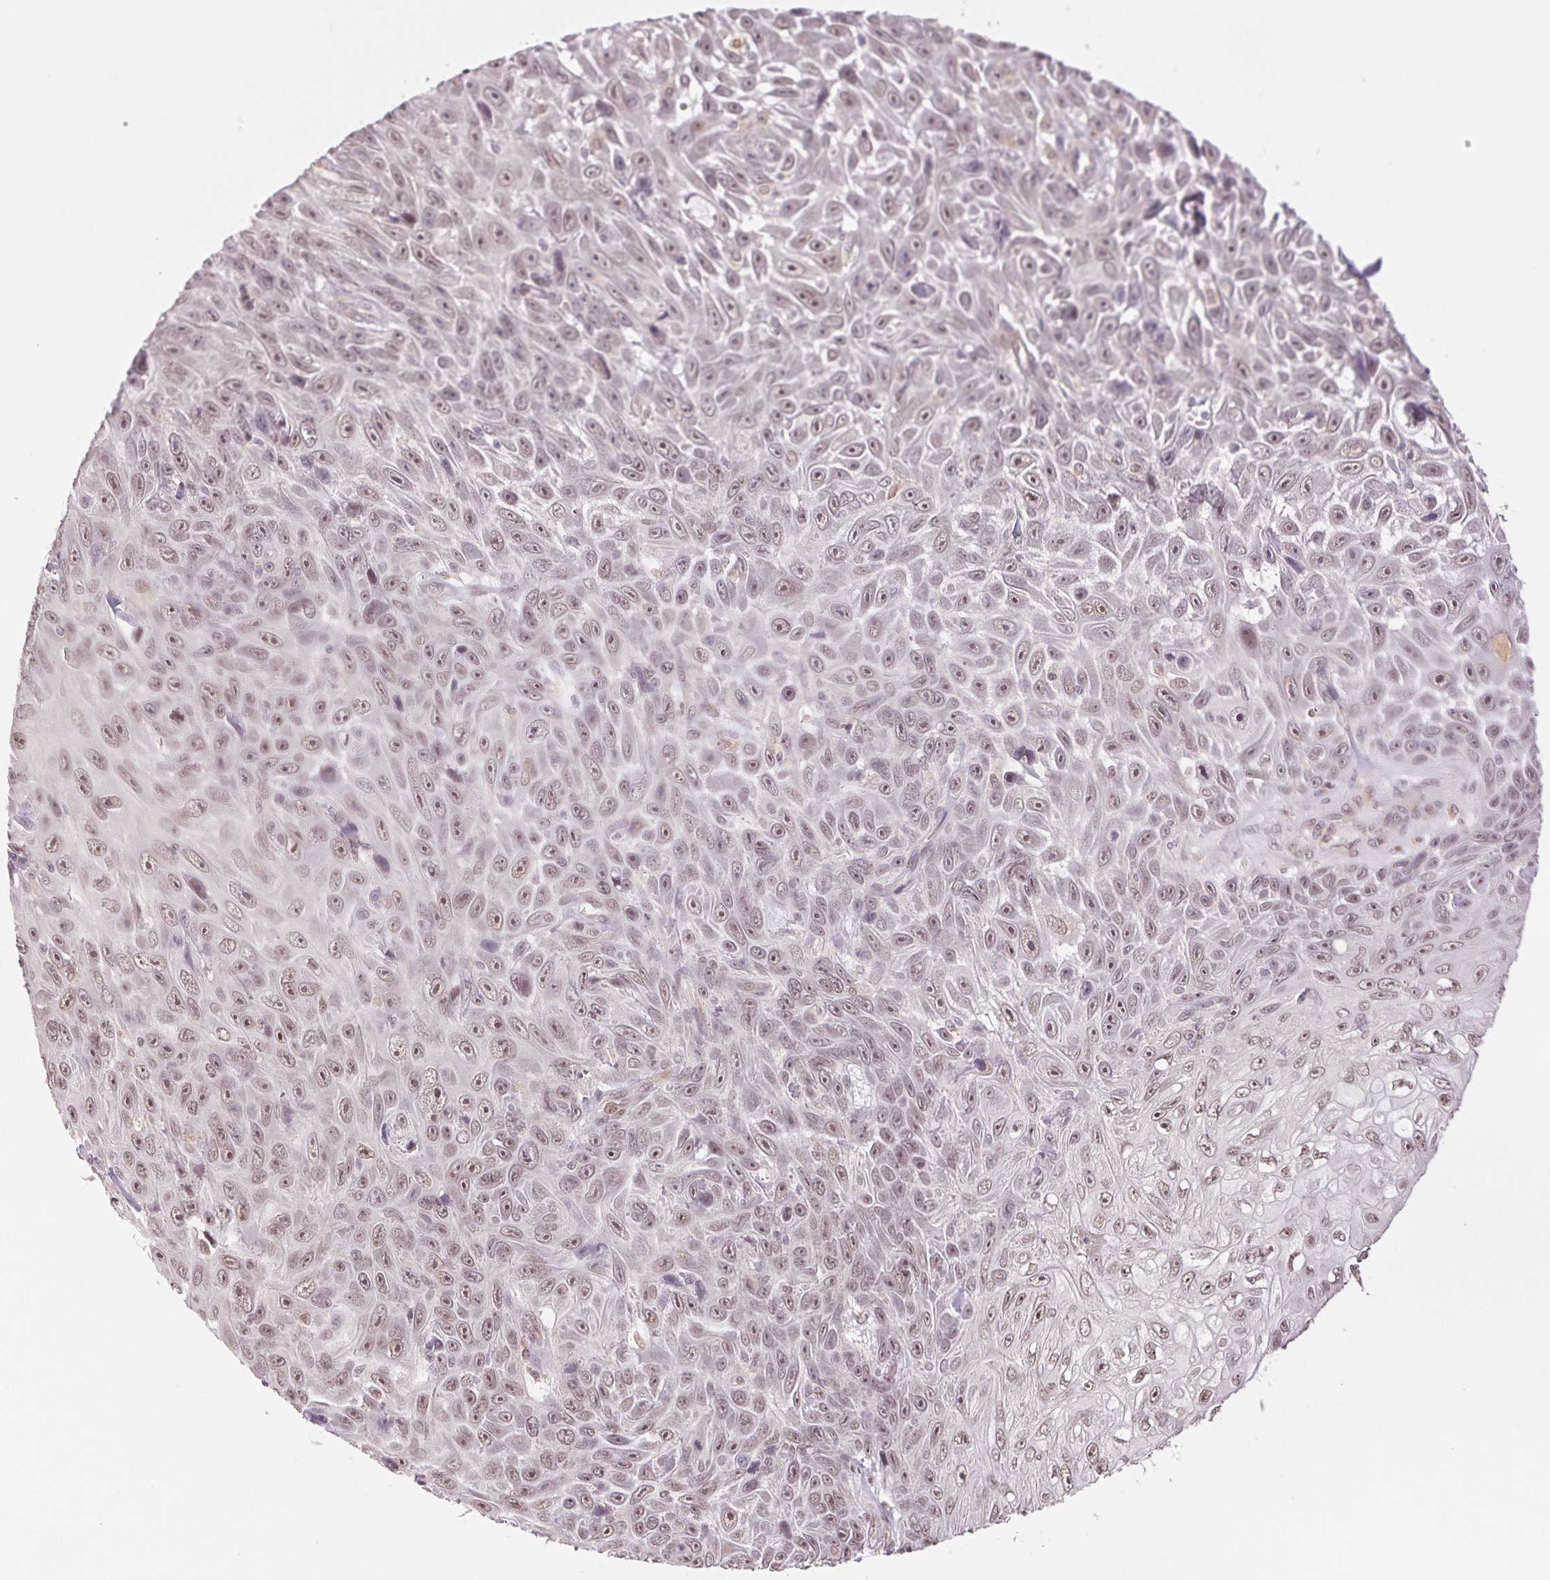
{"staining": {"intensity": "weak", "quantity": ">75%", "location": "nuclear"}, "tissue": "skin cancer", "cell_type": "Tumor cells", "image_type": "cancer", "snomed": [{"axis": "morphology", "description": "Squamous cell carcinoma, NOS"}, {"axis": "topography", "description": "Skin"}], "caption": "Brown immunohistochemical staining in human skin cancer shows weak nuclear expression in approximately >75% of tumor cells.", "gene": "GRHL3", "patient": {"sex": "male", "age": 82}}